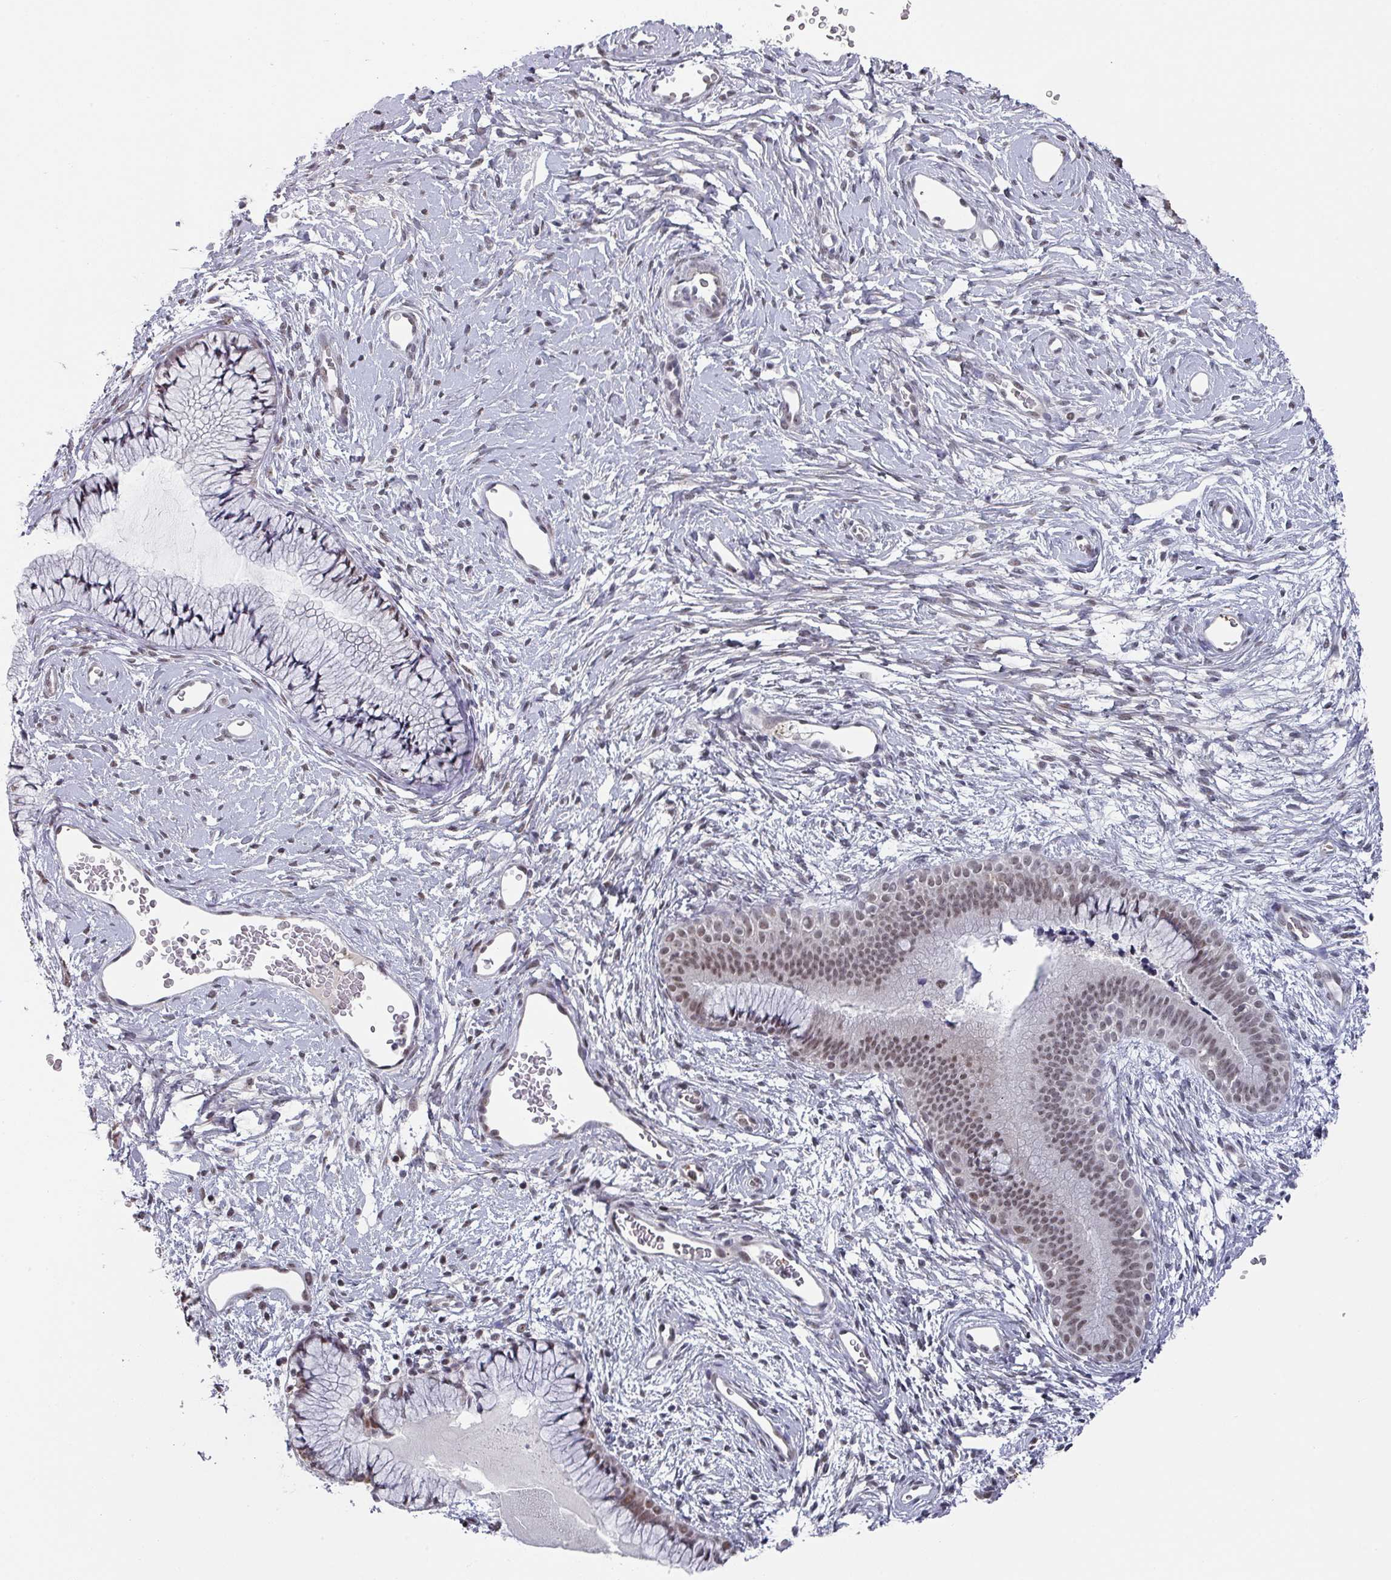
{"staining": {"intensity": "moderate", "quantity": "25%-75%", "location": "nuclear"}, "tissue": "cervix", "cell_type": "Glandular cells", "image_type": "normal", "snomed": [{"axis": "morphology", "description": "Normal tissue, NOS"}, {"axis": "topography", "description": "Cervix"}], "caption": "Protein staining of benign cervix displays moderate nuclear expression in approximately 25%-75% of glandular cells. The staining was performed using DAB to visualize the protein expression in brown, while the nuclei were stained in blue with hematoxylin (Magnification: 20x).", "gene": "ZNF654", "patient": {"sex": "female", "age": 42}}